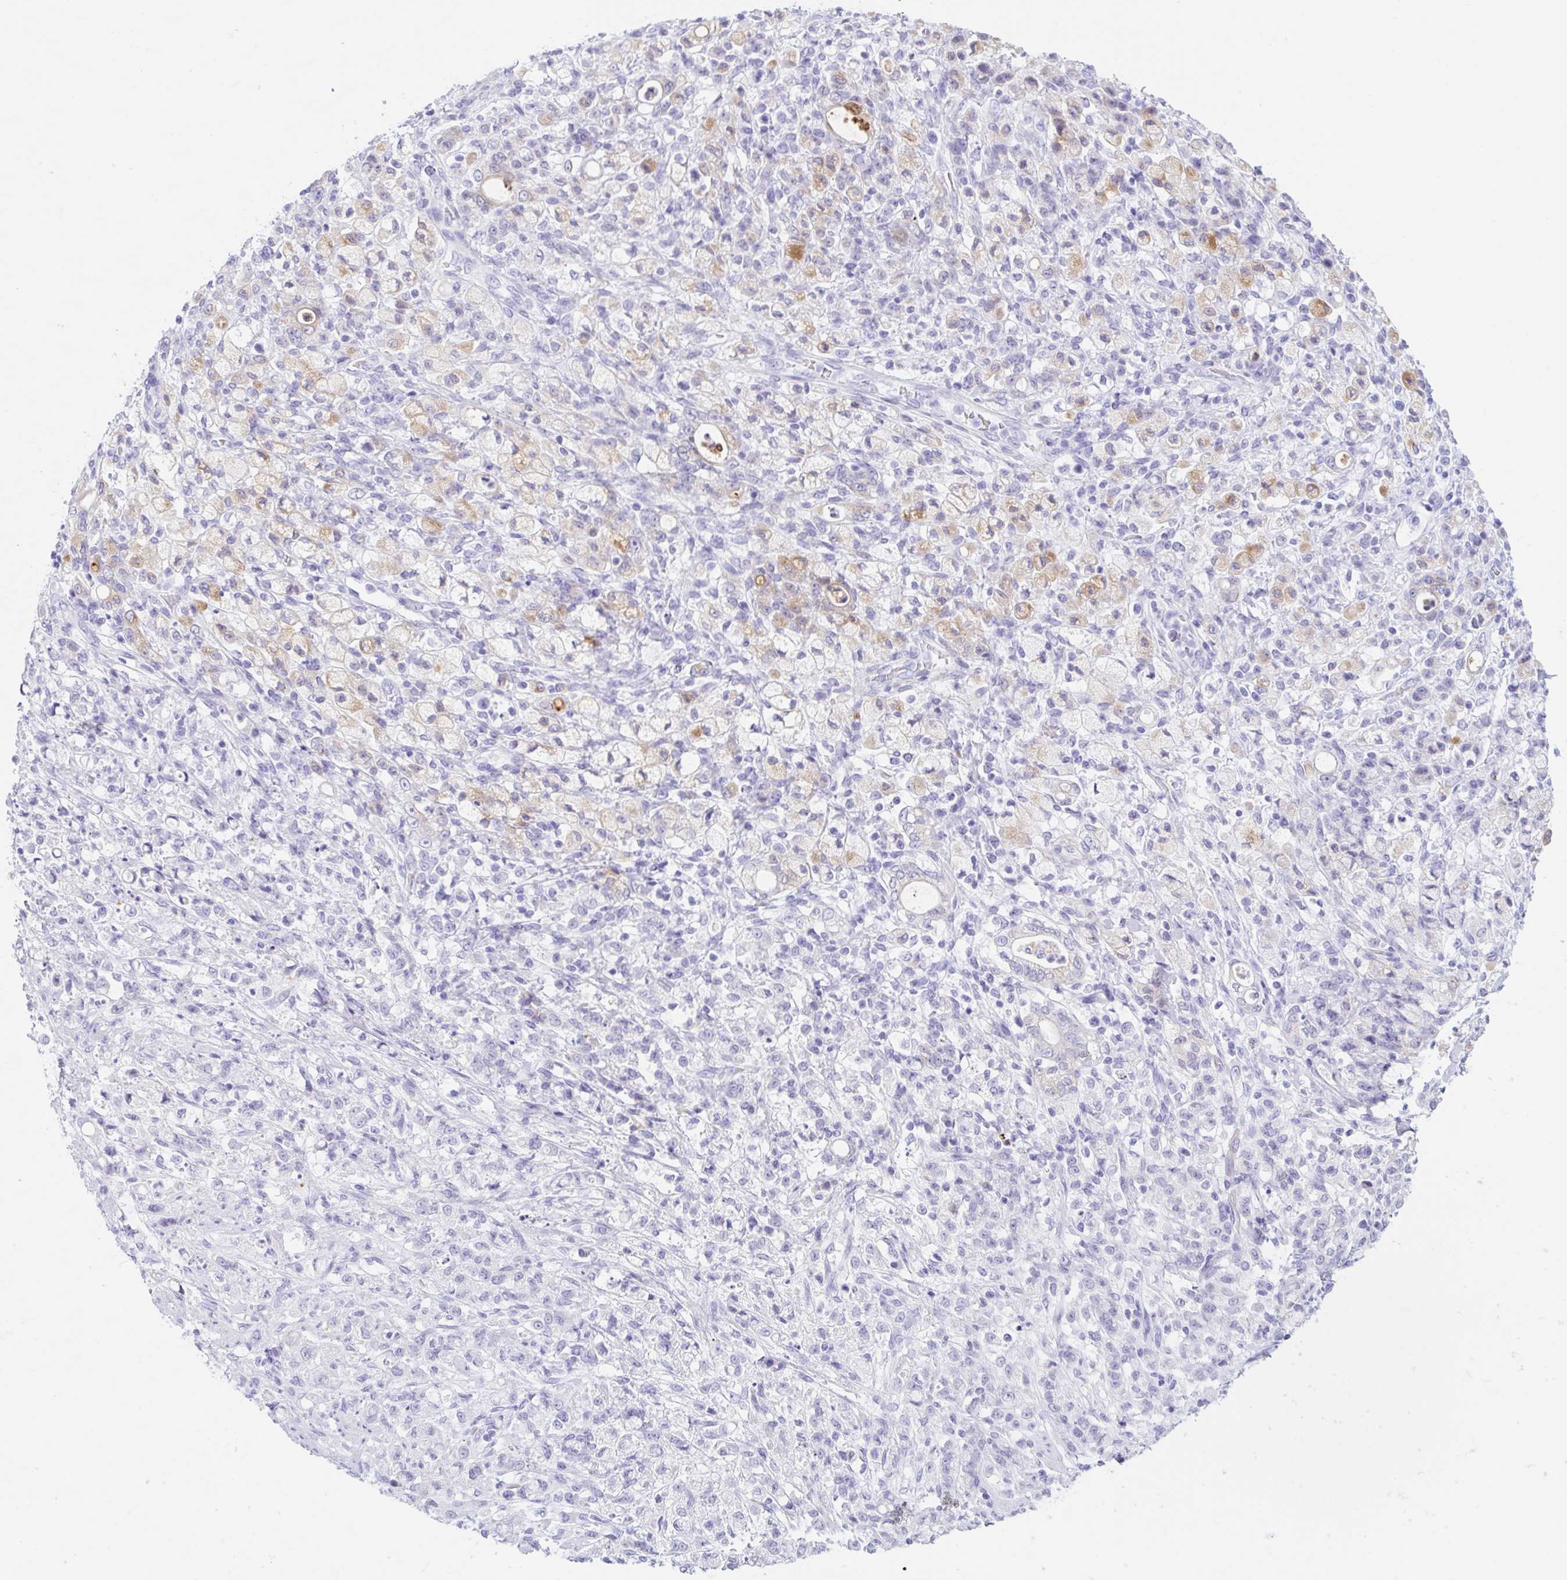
{"staining": {"intensity": "weak", "quantity": "<25%", "location": "cytoplasmic/membranous"}, "tissue": "stomach cancer", "cell_type": "Tumor cells", "image_type": "cancer", "snomed": [{"axis": "morphology", "description": "Adenocarcinoma, NOS"}, {"axis": "topography", "description": "Stomach"}], "caption": "A photomicrograph of human adenocarcinoma (stomach) is negative for staining in tumor cells.", "gene": "KLK8", "patient": {"sex": "female", "age": 60}}